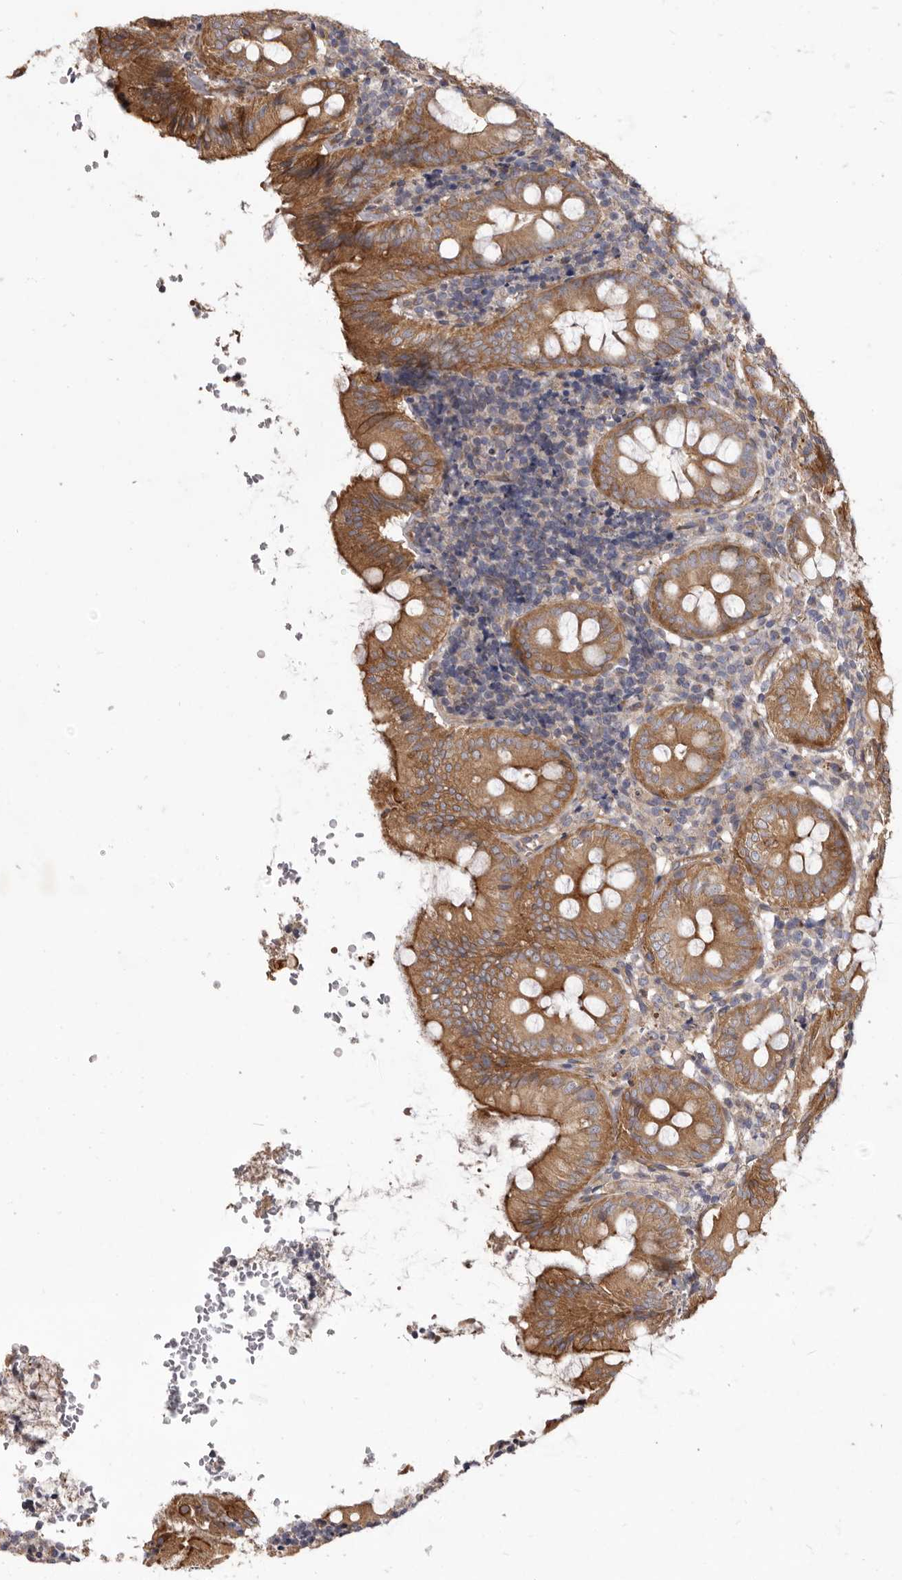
{"staining": {"intensity": "strong", "quantity": ">75%", "location": "cytoplasmic/membranous"}, "tissue": "appendix", "cell_type": "Glandular cells", "image_type": "normal", "snomed": [{"axis": "morphology", "description": "Normal tissue, NOS"}, {"axis": "topography", "description": "Appendix"}], "caption": "Protein analysis of benign appendix shows strong cytoplasmic/membranous staining in approximately >75% of glandular cells.", "gene": "VPS45", "patient": {"sex": "male", "age": 8}}